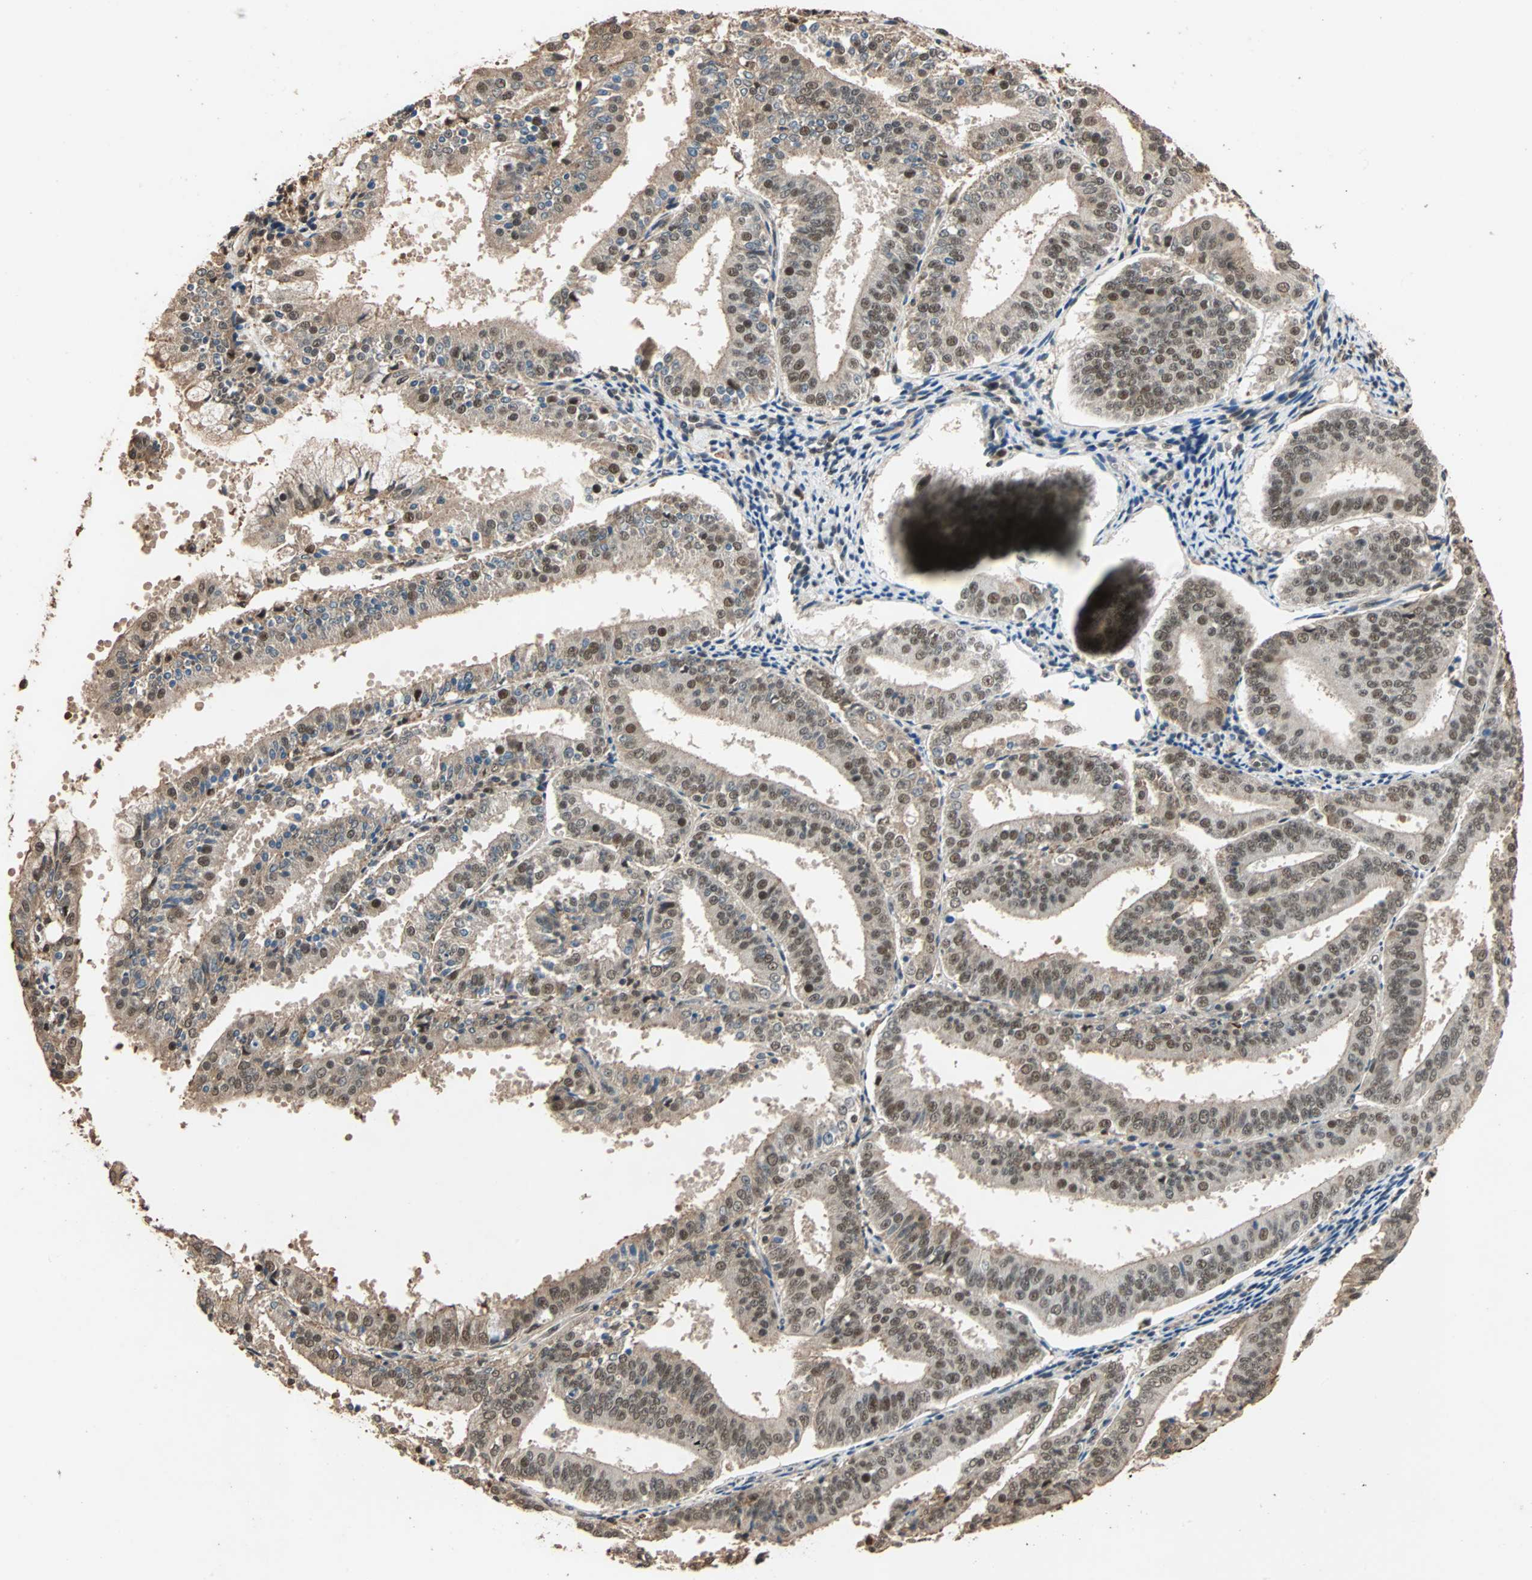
{"staining": {"intensity": "moderate", "quantity": ">75%", "location": "cytoplasmic/membranous,nuclear"}, "tissue": "endometrial cancer", "cell_type": "Tumor cells", "image_type": "cancer", "snomed": [{"axis": "morphology", "description": "Adenocarcinoma, NOS"}, {"axis": "topography", "description": "Endometrium"}], "caption": "Immunohistochemical staining of human endometrial cancer (adenocarcinoma) displays moderate cytoplasmic/membranous and nuclear protein expression in about >75% of tumor cells.", "gene": "CDC5L", "patient": {"sex": "female", "age": 63}}